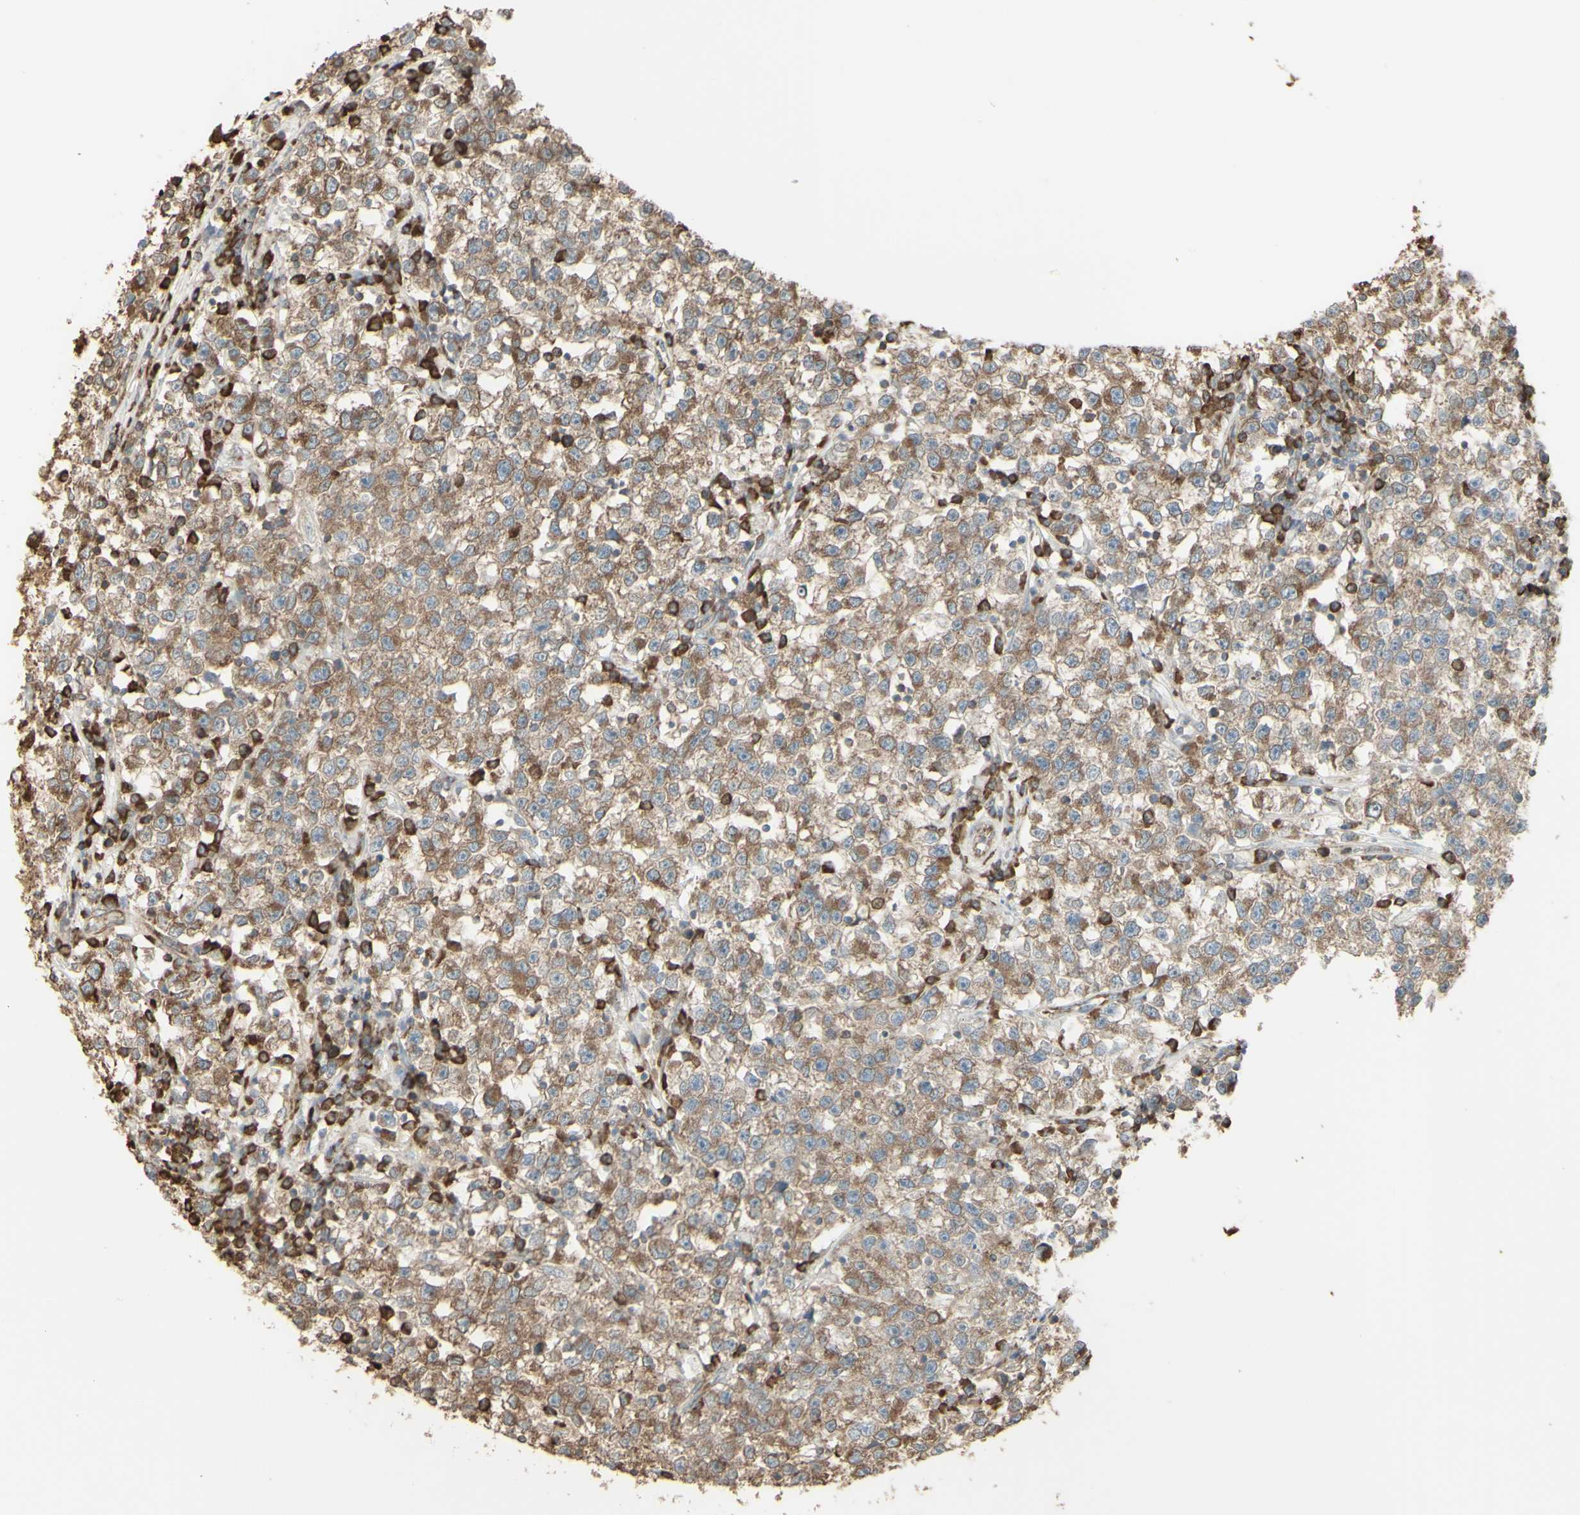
{"staining": {"intensity": "weak", "quantity": ">75%", "location": "cytoplasmic/membranous"}, "tissue": "testis cancer", "cell_type": "Tumor cells", "image_type": "cancer", "snomed": [{"axis": "morphology", "description": "Seminoma, NOS"}, {"axis": "topography", "description": "Testis"}], "caption": "A brown stain labels weak cytoplasmic/membranous expression of a protein in human testis cancer (seminoma) tumor cells.", "gene": "EEF1B2", "patient": {"sex": "male", "age": 22}}